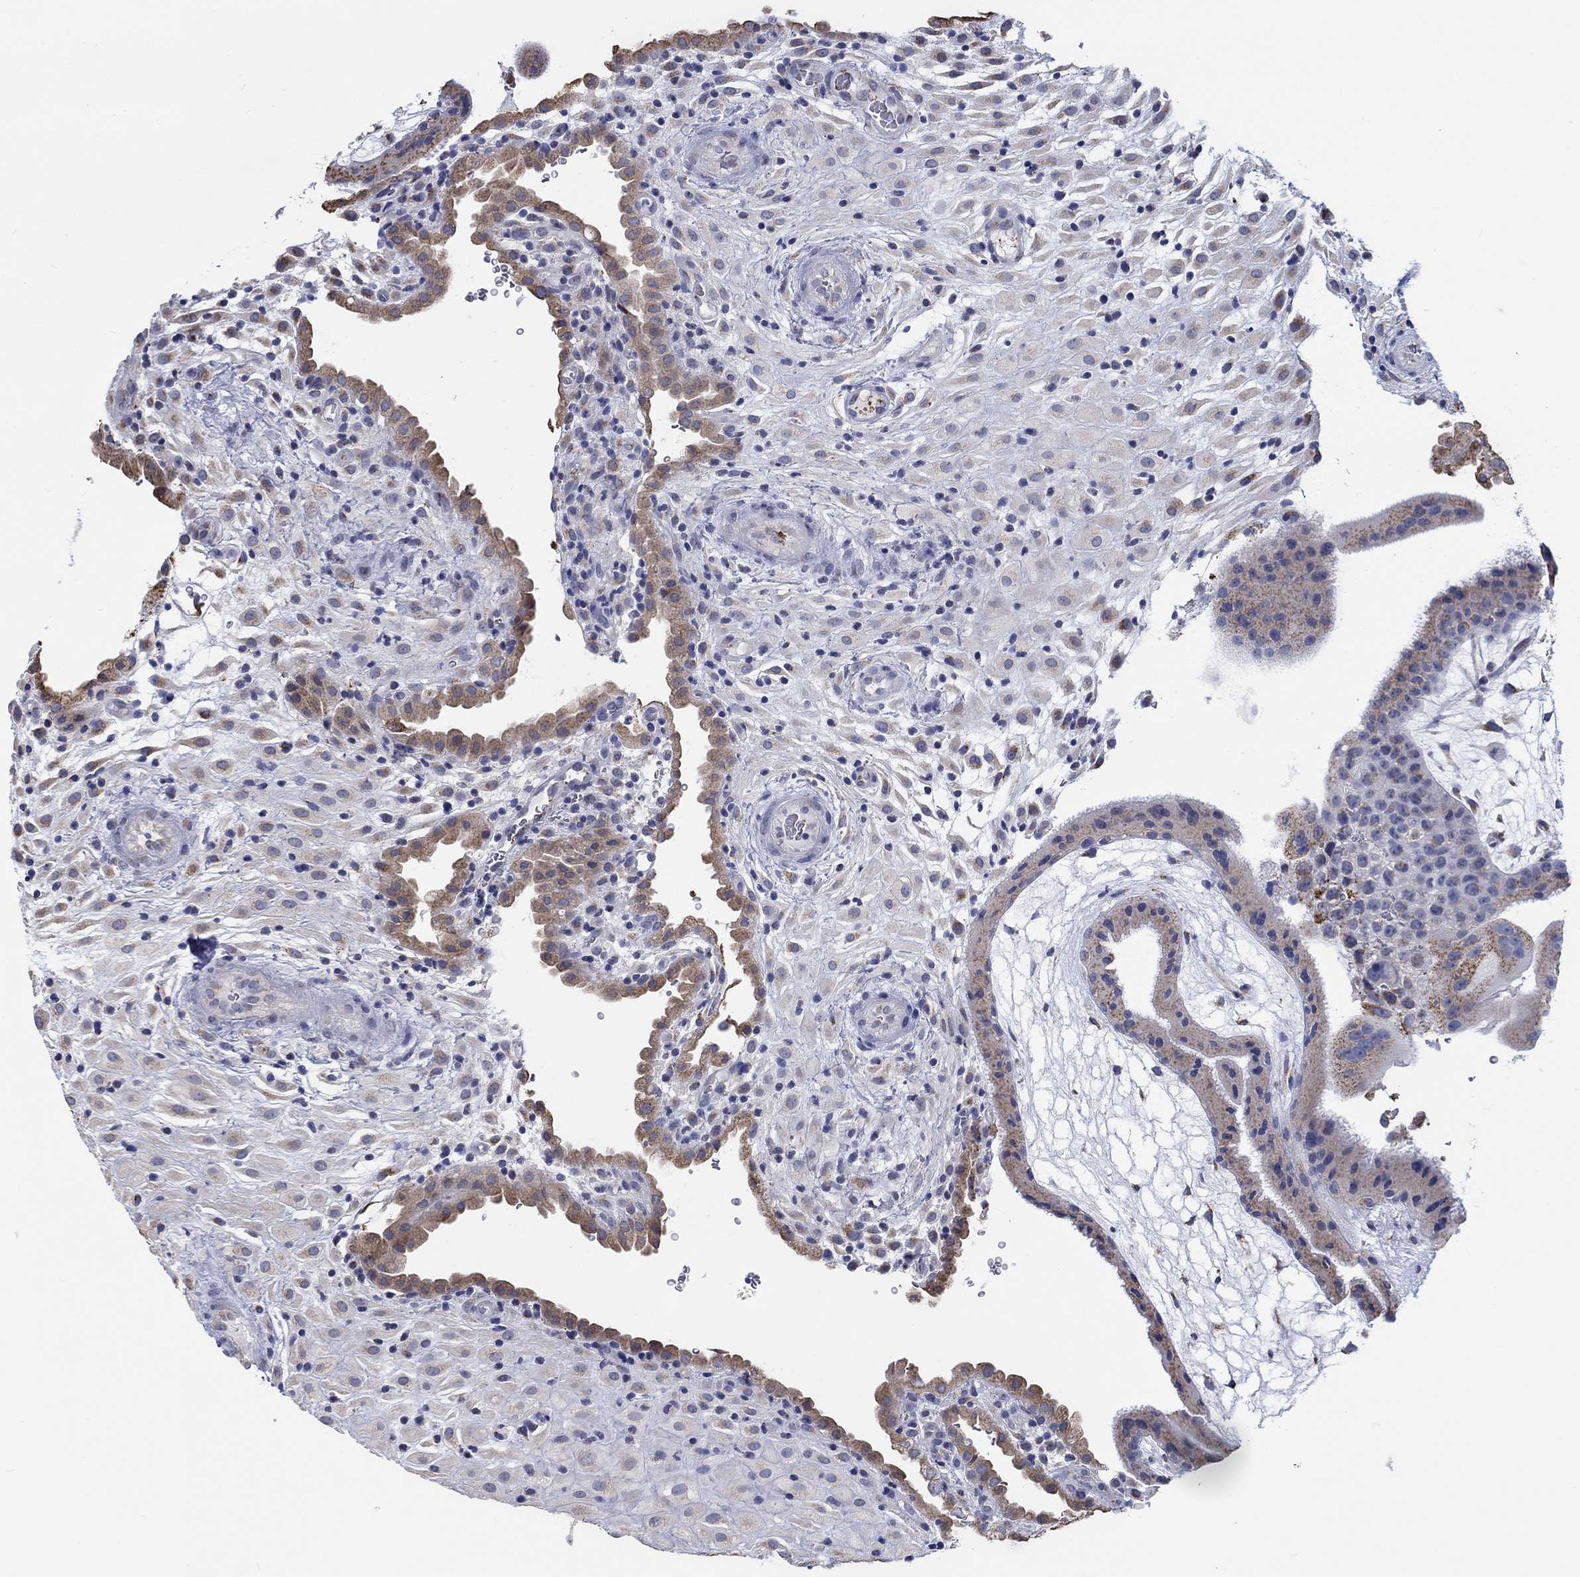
{"staining": {"intensity": "negative", "quantity": "none", "location": "none"}, "tissue": "placenta", "cell_type": "Decidual cells", "image_type": "normal", "snomed": [{"axis": "morphology", "description": "Normal tissue, NOS"}, {"axis": "topography", "description": "Placenta"}], "caption": "Placenta was stained to show a protein in brown. There is no significant staining in decidual cells. (DAB immunohistochemistry visualized using brightfield microscopy, high magnification).", "gene": "LRRC4C", "patient": {"sex": "female", "age": 19}}